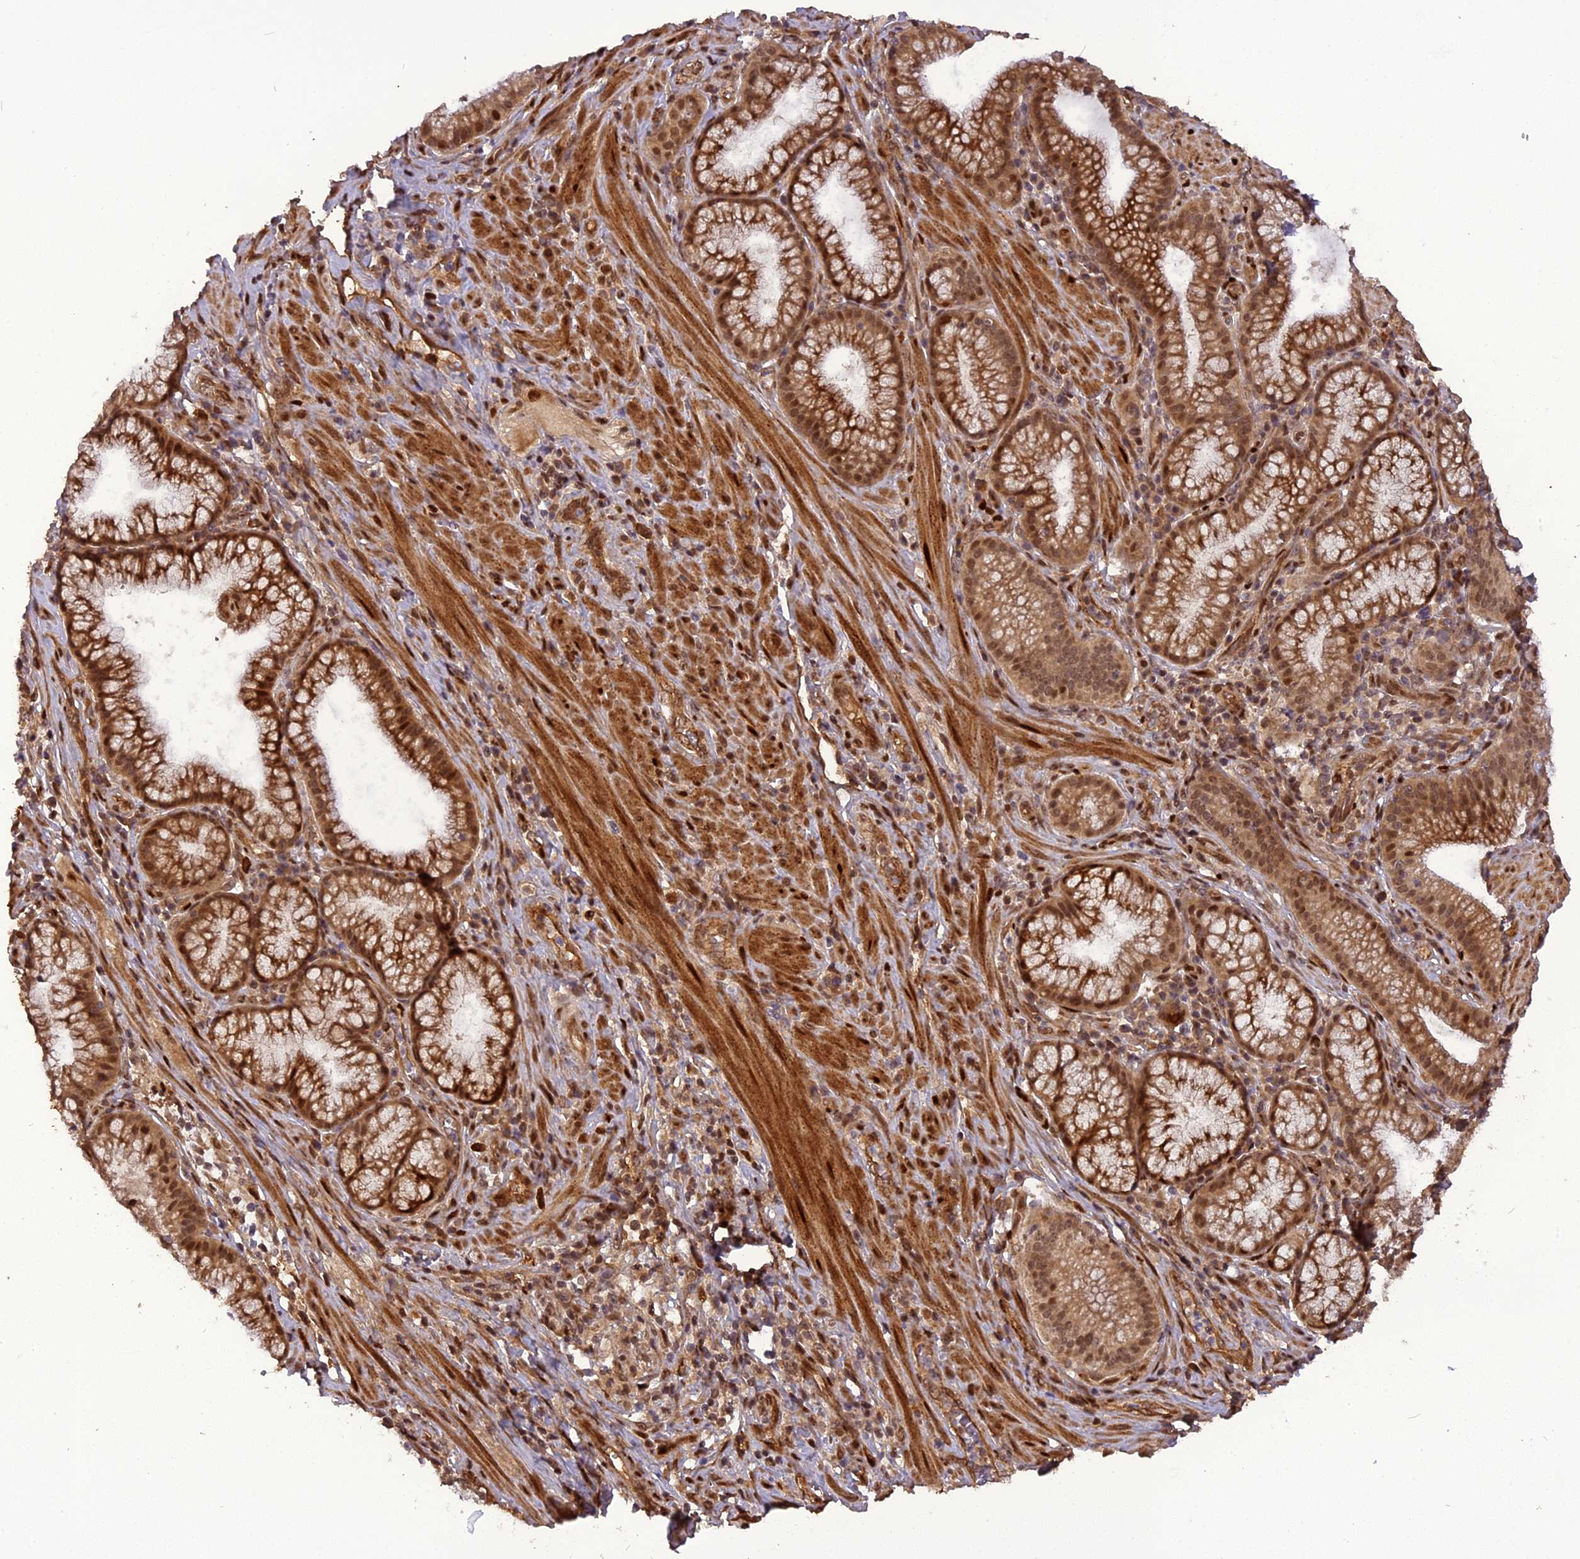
{"staining": {"intensity": "moderate", "quantity": ">75%", "location": "cytoplasmic/membranous,nuclear"}, "tissue": "pancreatic cancer", "cell_type": "Tumor cells", "image_type": "cancer", "snomed": [{"axis": "morphology", "description": "Adenocarcinoma, NOS"}, {"axis": "topography", "description": "Pancreas"}], "caption": "Immunohistochemical staining of human pancreatic adenocarcinoma demonstrates medium levels of moderate cytoplasmic/membranous and nuclear protein positivity in approximately >75% of tumor cells. (IHC, brightfield microscopy, high magnification).", "gene": "MICALL1", "patient": {"sex": "male", "age": 72}}